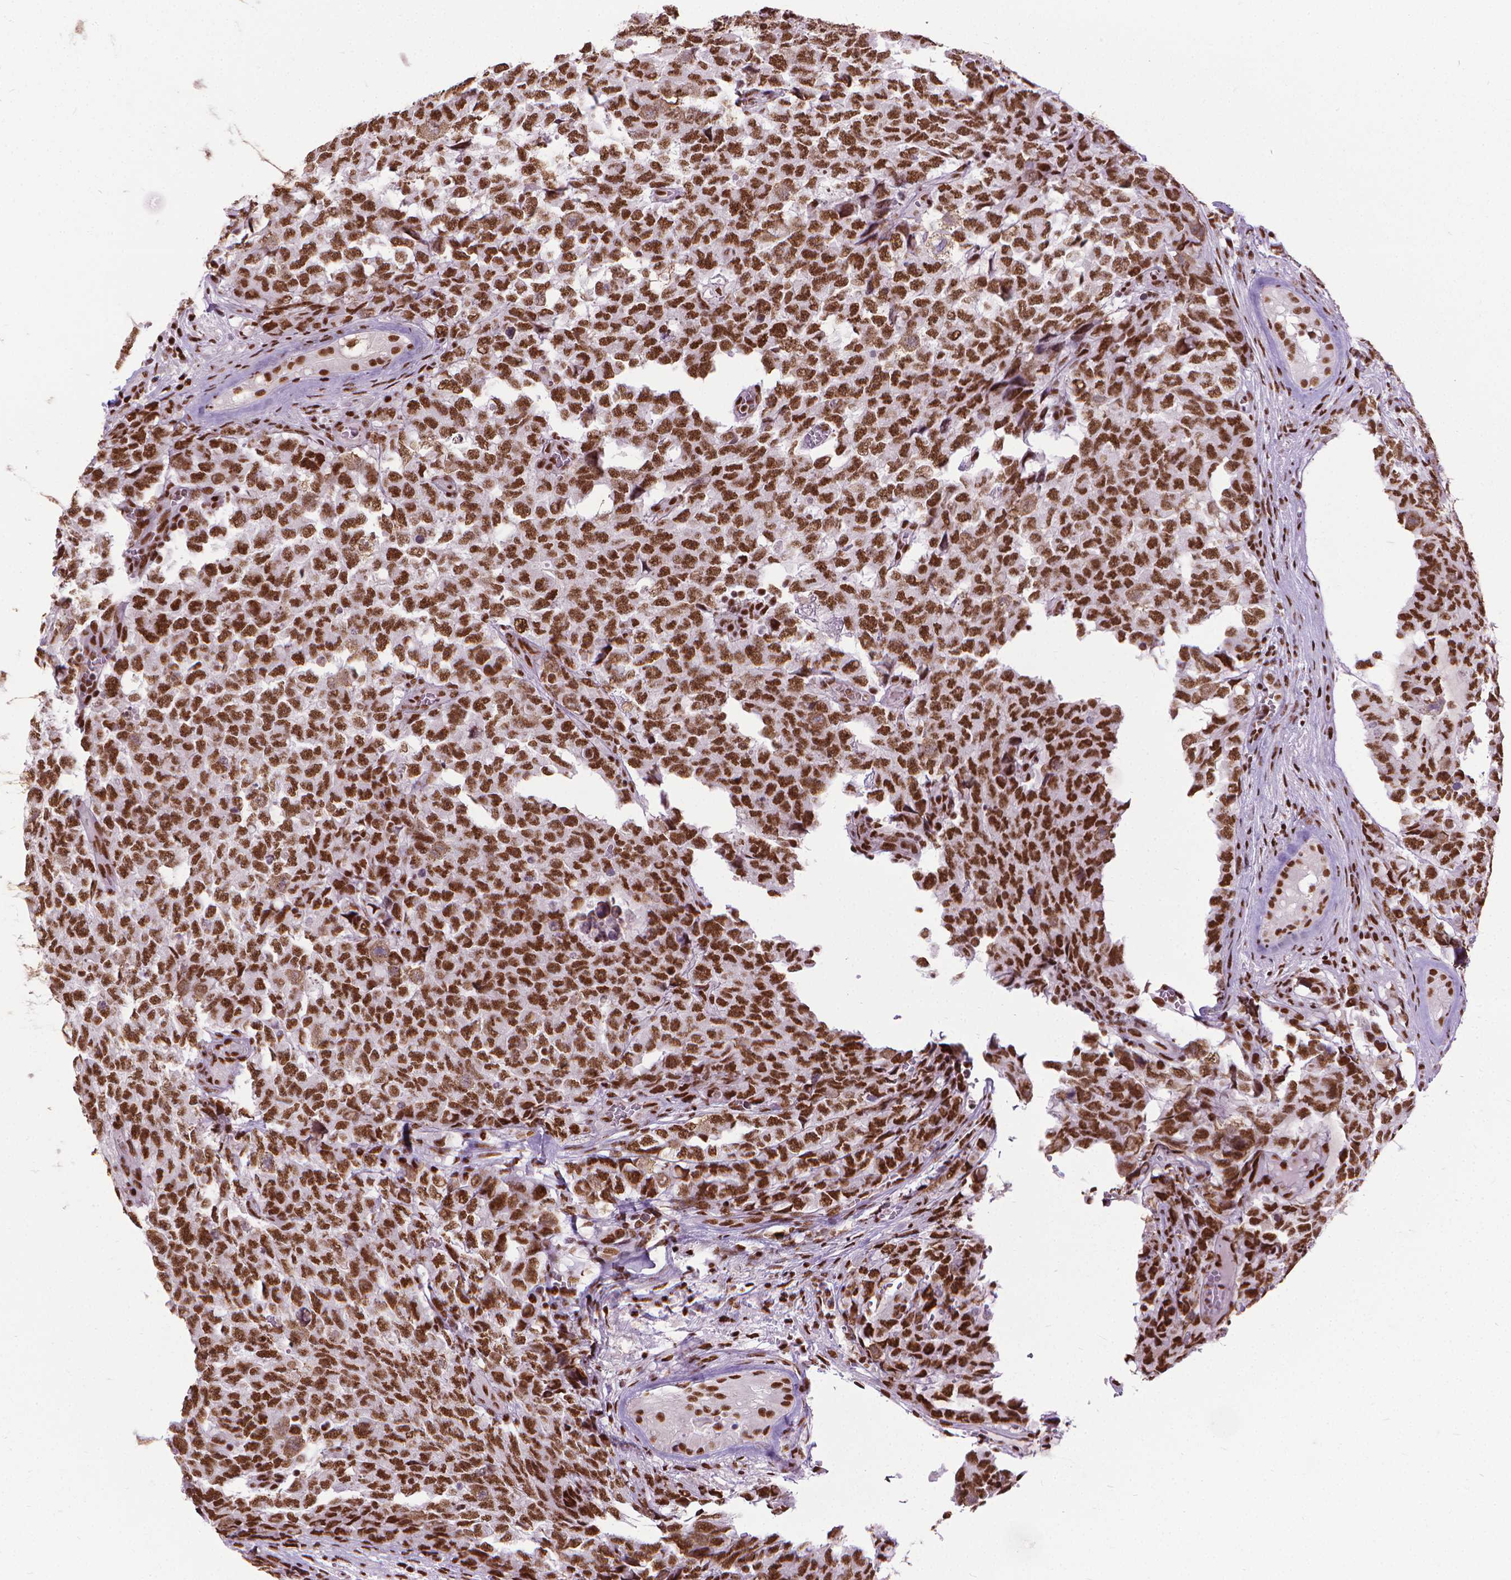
{"staining": {"intensity": "strong", "quantity": ">75%", "location": "nuclear"}, "tissue": "testis cancer", "cell_type": "Tumor cells", "image_type": "cancer", "snomed": [{"axis": "morphology", "description": "Carcinoma, Embryonal, NOS"}, {"axis": "topography", "description": "Testis"}], "caption": "A high-resolution histopathology image shows immunohistochemistry (IHC) staining of testis cancer, which shows strong nuclear expression in about >75% of tumor cells.", "gene": "AKAP8", "patient": {"sex": "male", "age": 23}}